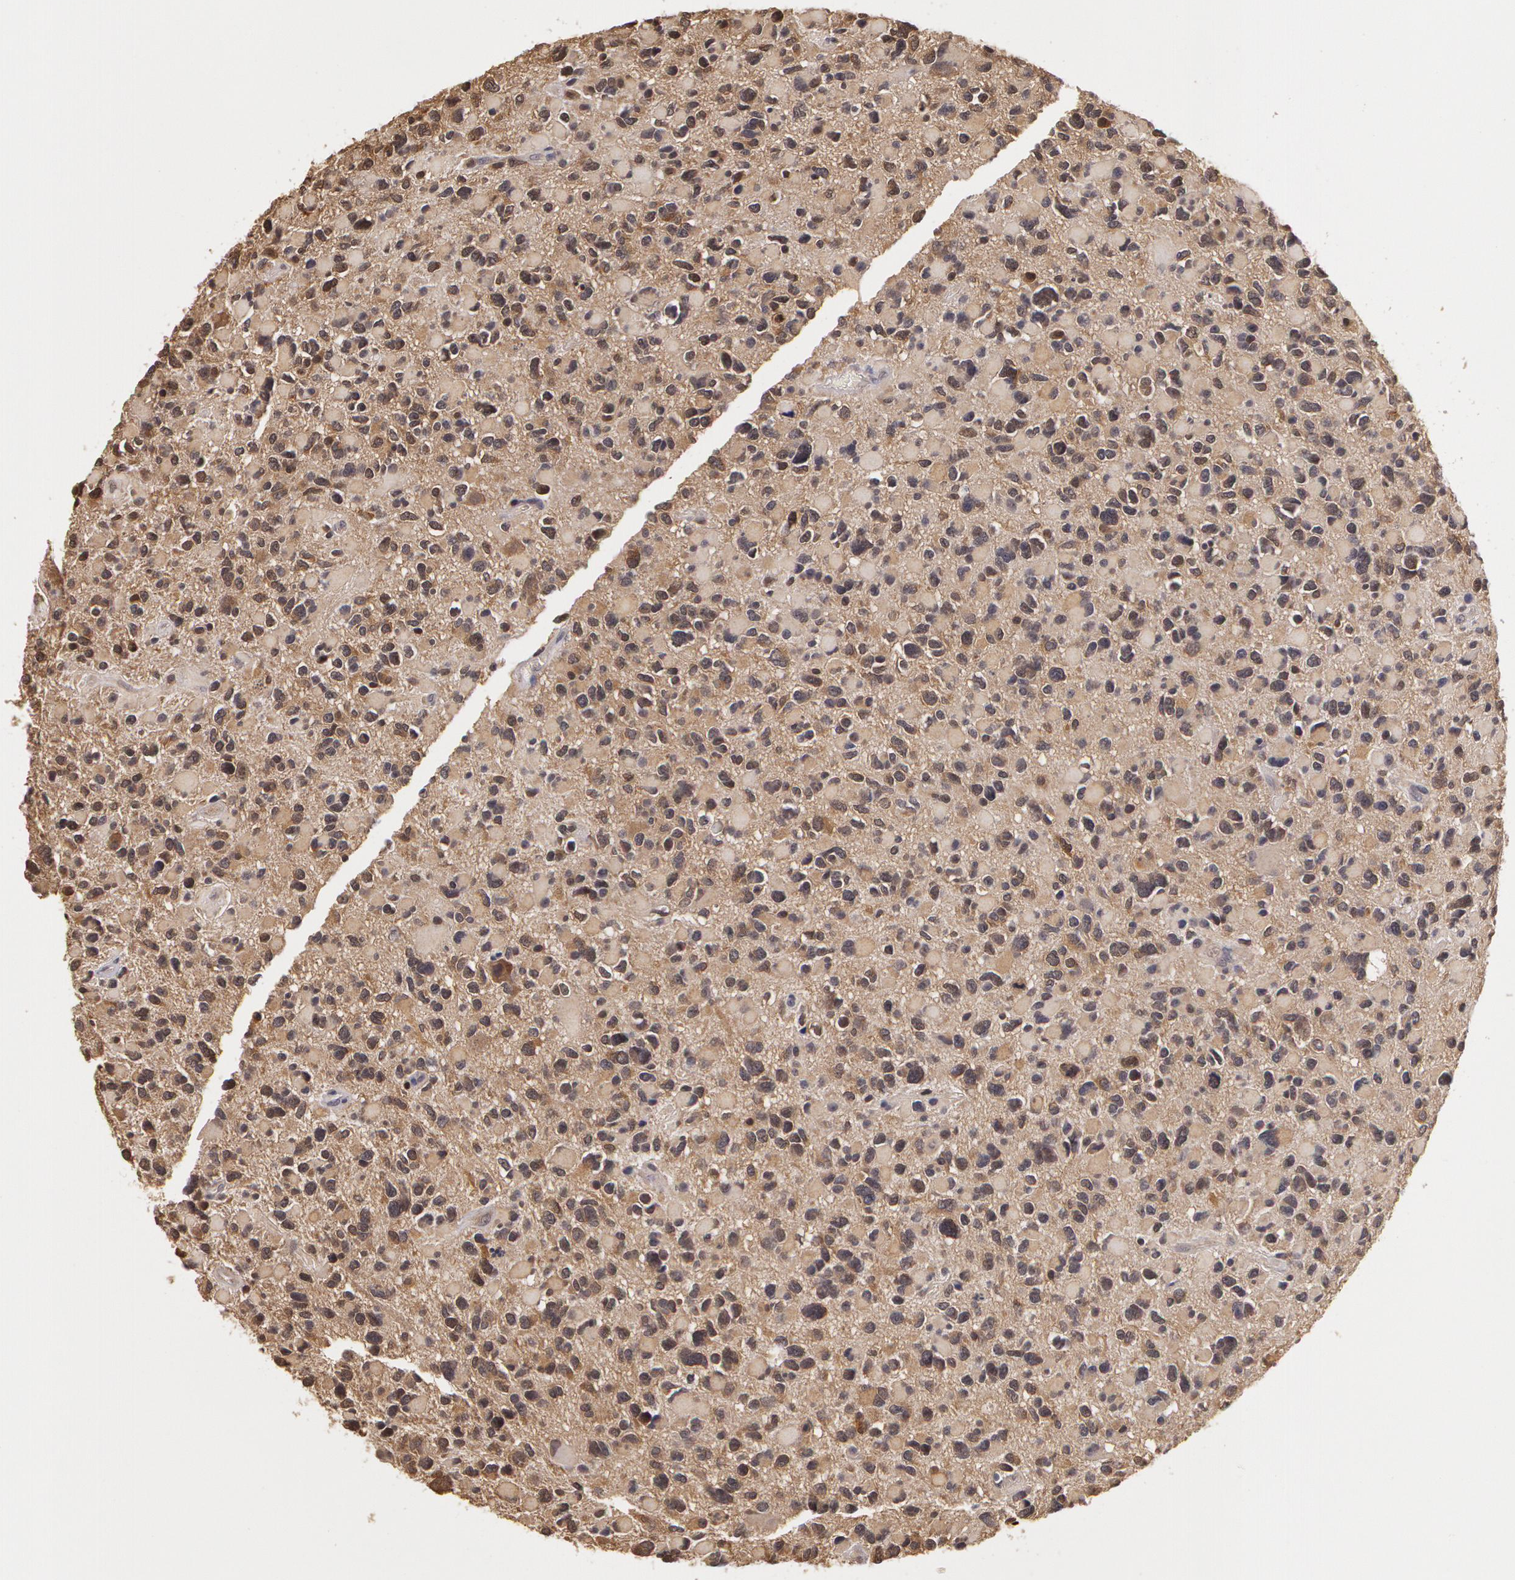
{"staining": {"intensity": "weak", "quantity": ">75%", "location": "cytoplasmic/membranous"}, "tissue": "glioma", "cell_type": "Tumor cells", "image_type": "cancer", "snomed": [{"axis": "morphology", "description": "Glioma, malignant, High grade"}, {"axis": "topography", "description": "Brain"}], "caption": "A brown stain shows weak cytoplasmic/membranous positivity of a protein in glioma tumor cells.", "gene": "AHSA1", "patient": {"sex": "female", "age": 37}}